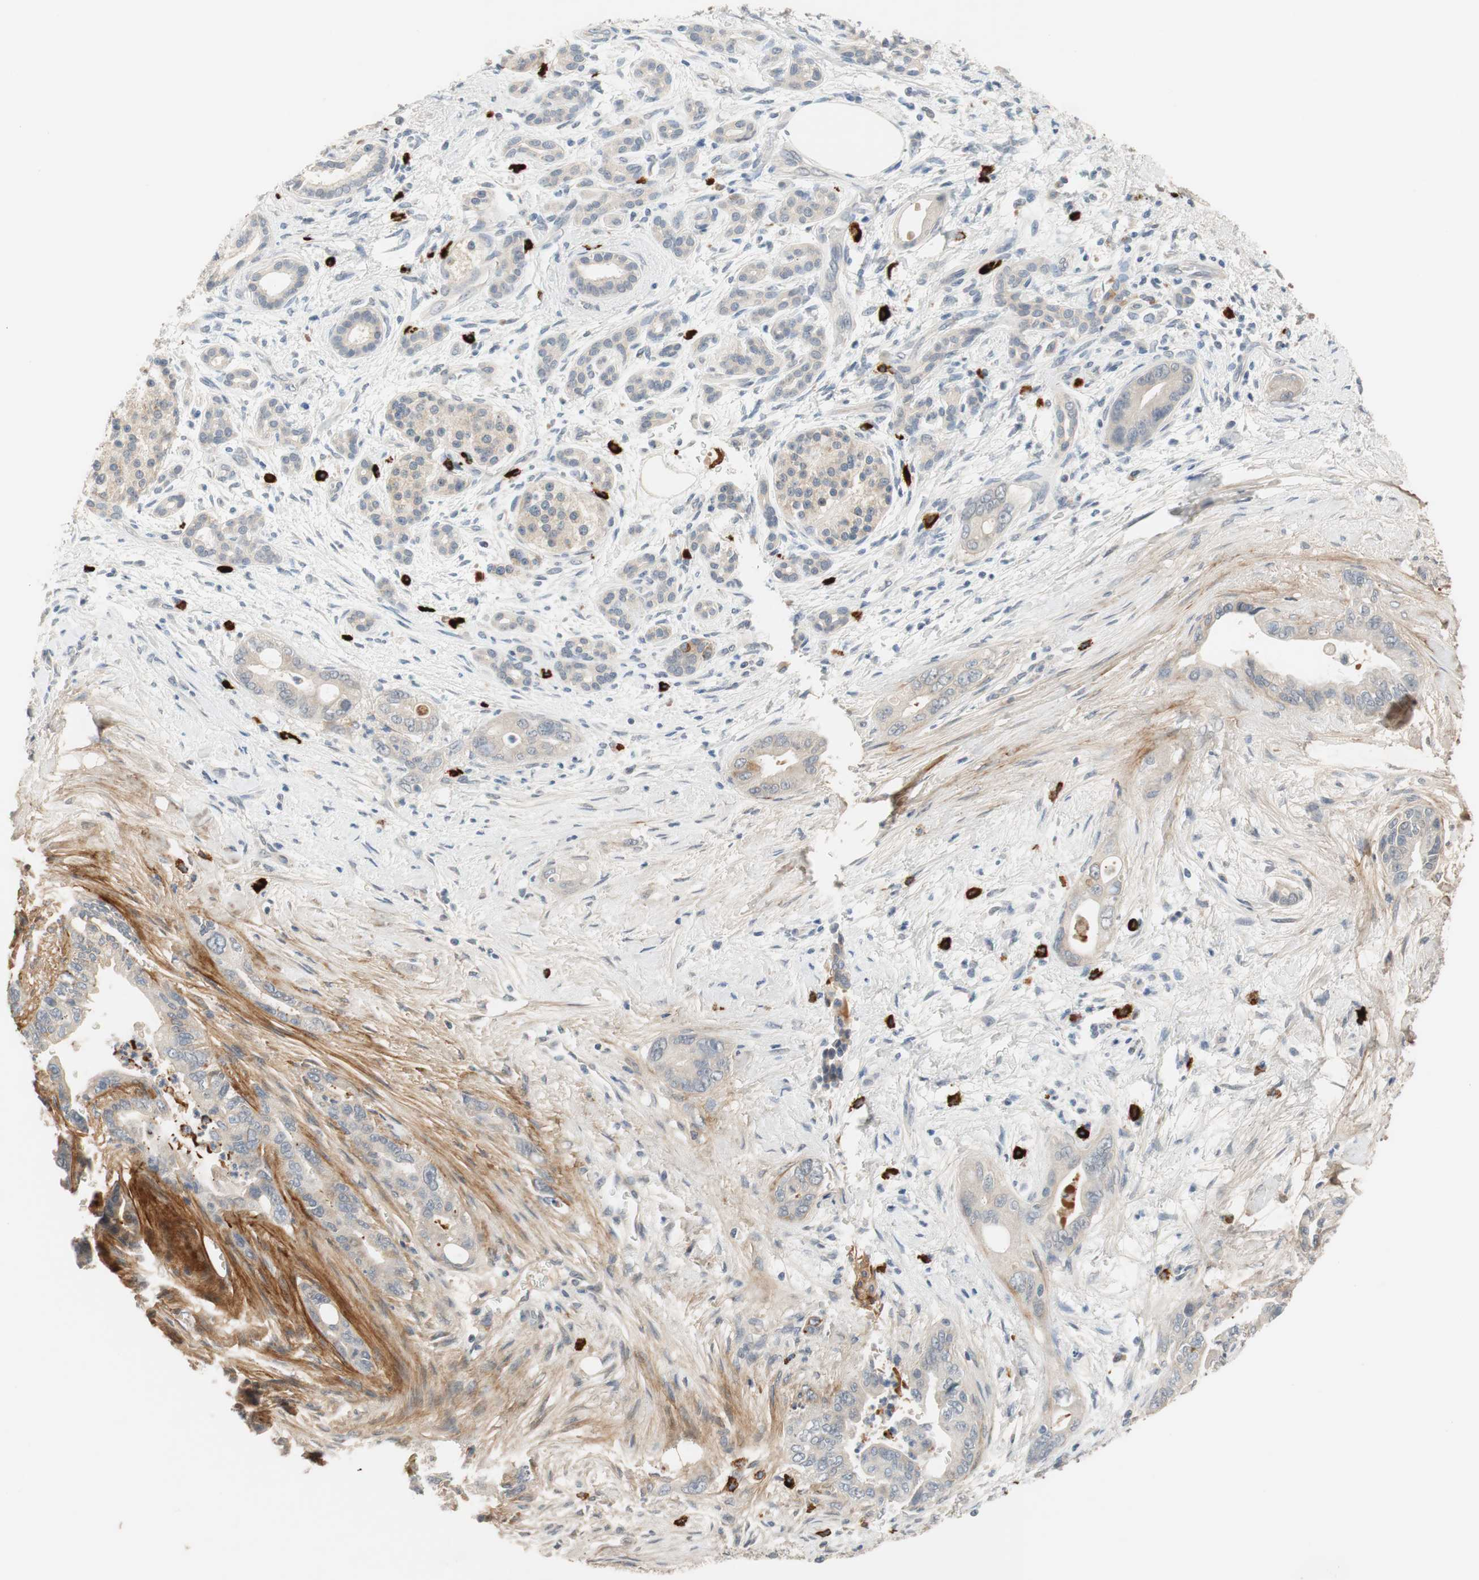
{"staining": {"intensity": "weak", "quantity": "25%-75%", "location": "cytoplasmic/membranous"}, "tissue": "pancreatic cancer", "cell_type": "Tumor cells", "image_type": "cancer", "snomed": [{"axis": "morphology", "description": "Adenocarcinoma, NOS"}, {"axis": "topography", "description": "Pancreas"}], "caption": "Protein expression analysis of pancreatic cancer exhibits weak cytoplasmic/membranous positivity in approximately 25%-75% of tumor cells.", "gene": "COL12A1", "patient": {"sex": "male", "age": 70}}